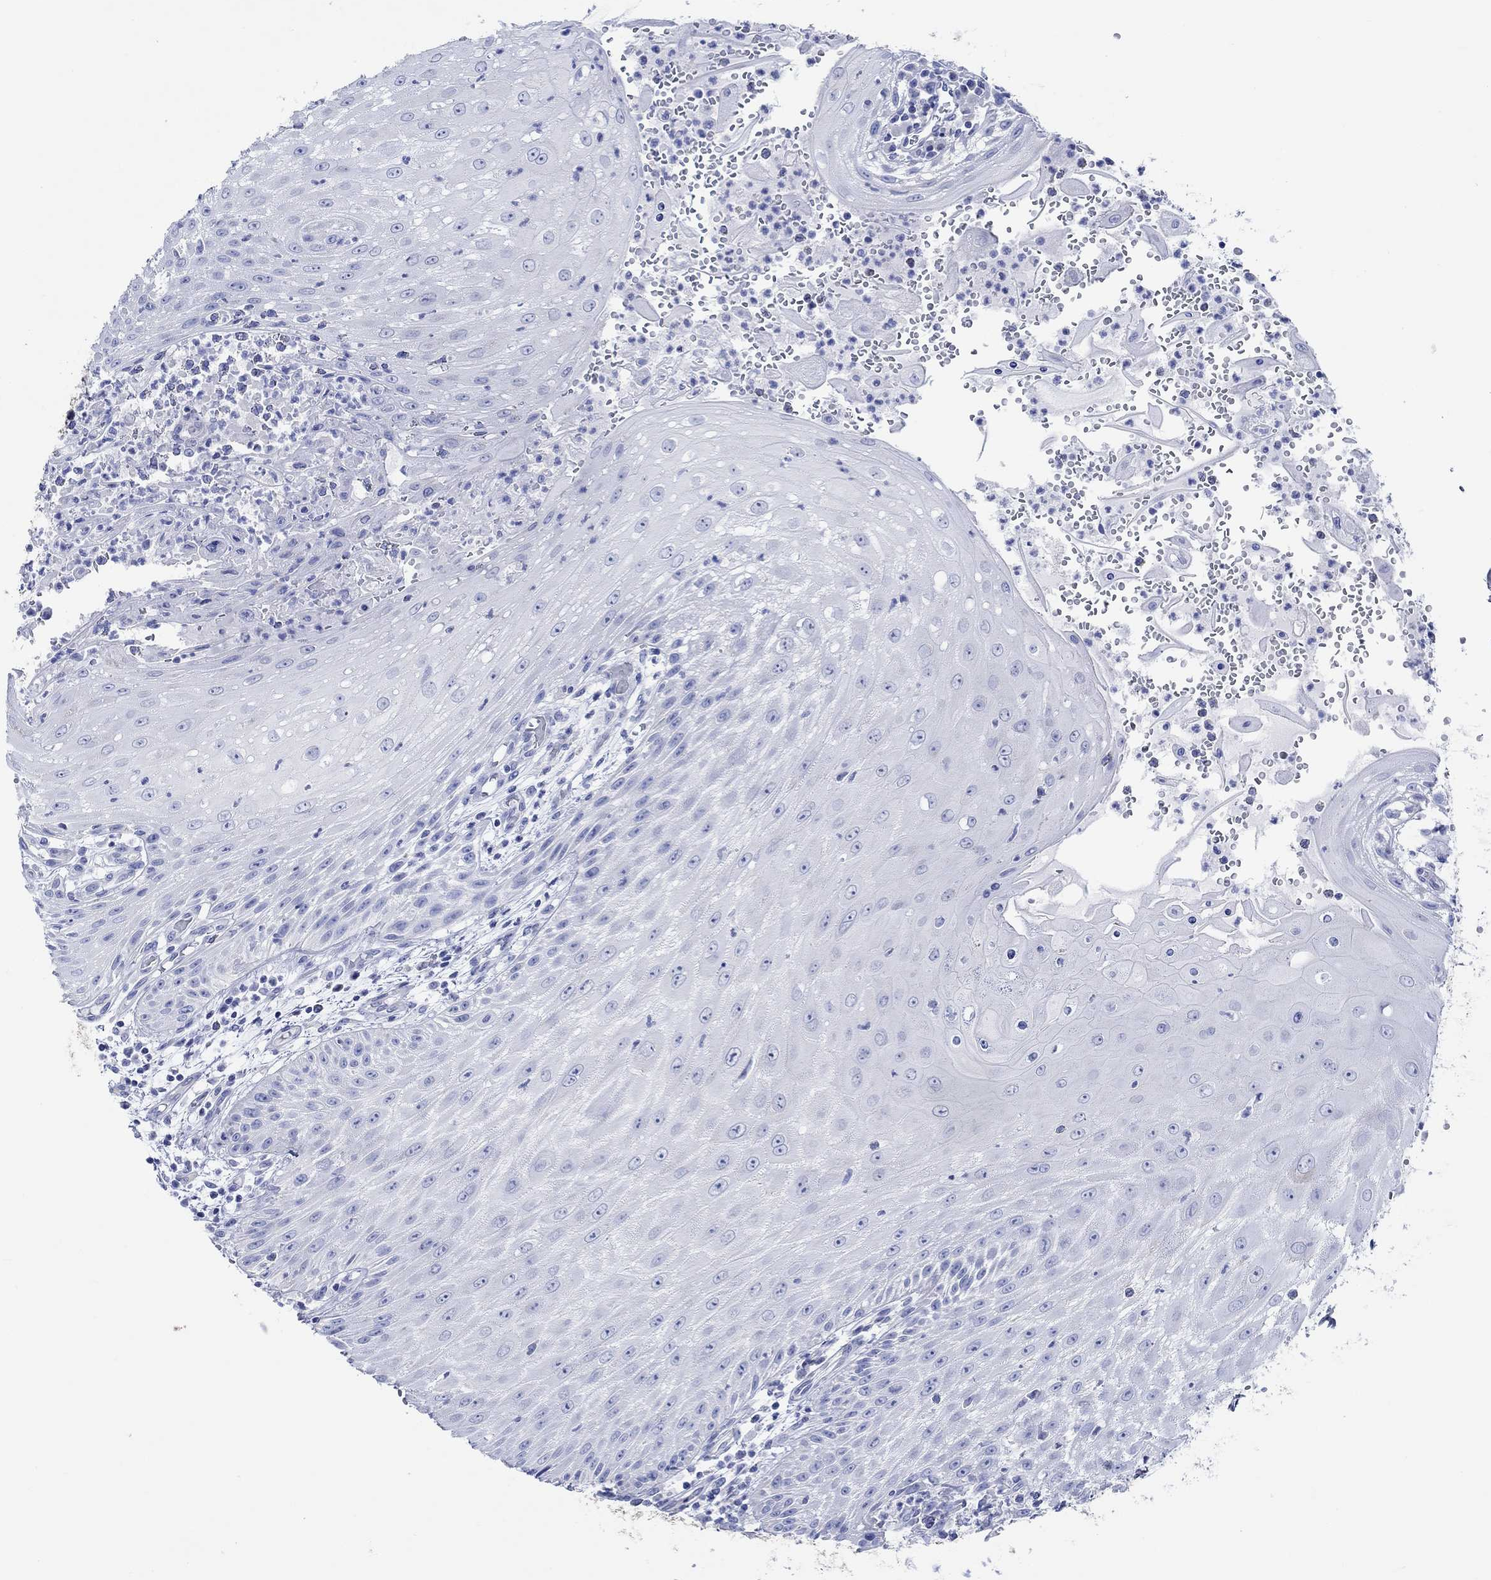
{"staining": {"intensity": "negative", "quantity": "none", "location": "none"}, "tissue": "head and neck cancer", "cell_type": "Tumor cells", "image_type": "cancer", "snomed": [{"axis": "morphology", "description": "Squamous cell carcinoma, NOS"}, {"axis": "topography", "description": "Oral tissue"}, {"axis": "topography", "description": "Head-Neck"}], "caption": "IHC photomicrograph of neoplastic tissue: human head and neck cancer stained with DAB shows no significant protein staining in tumor cells.", "gene": "CPLX2", "patient": {"sex": "male", "age": 58}}